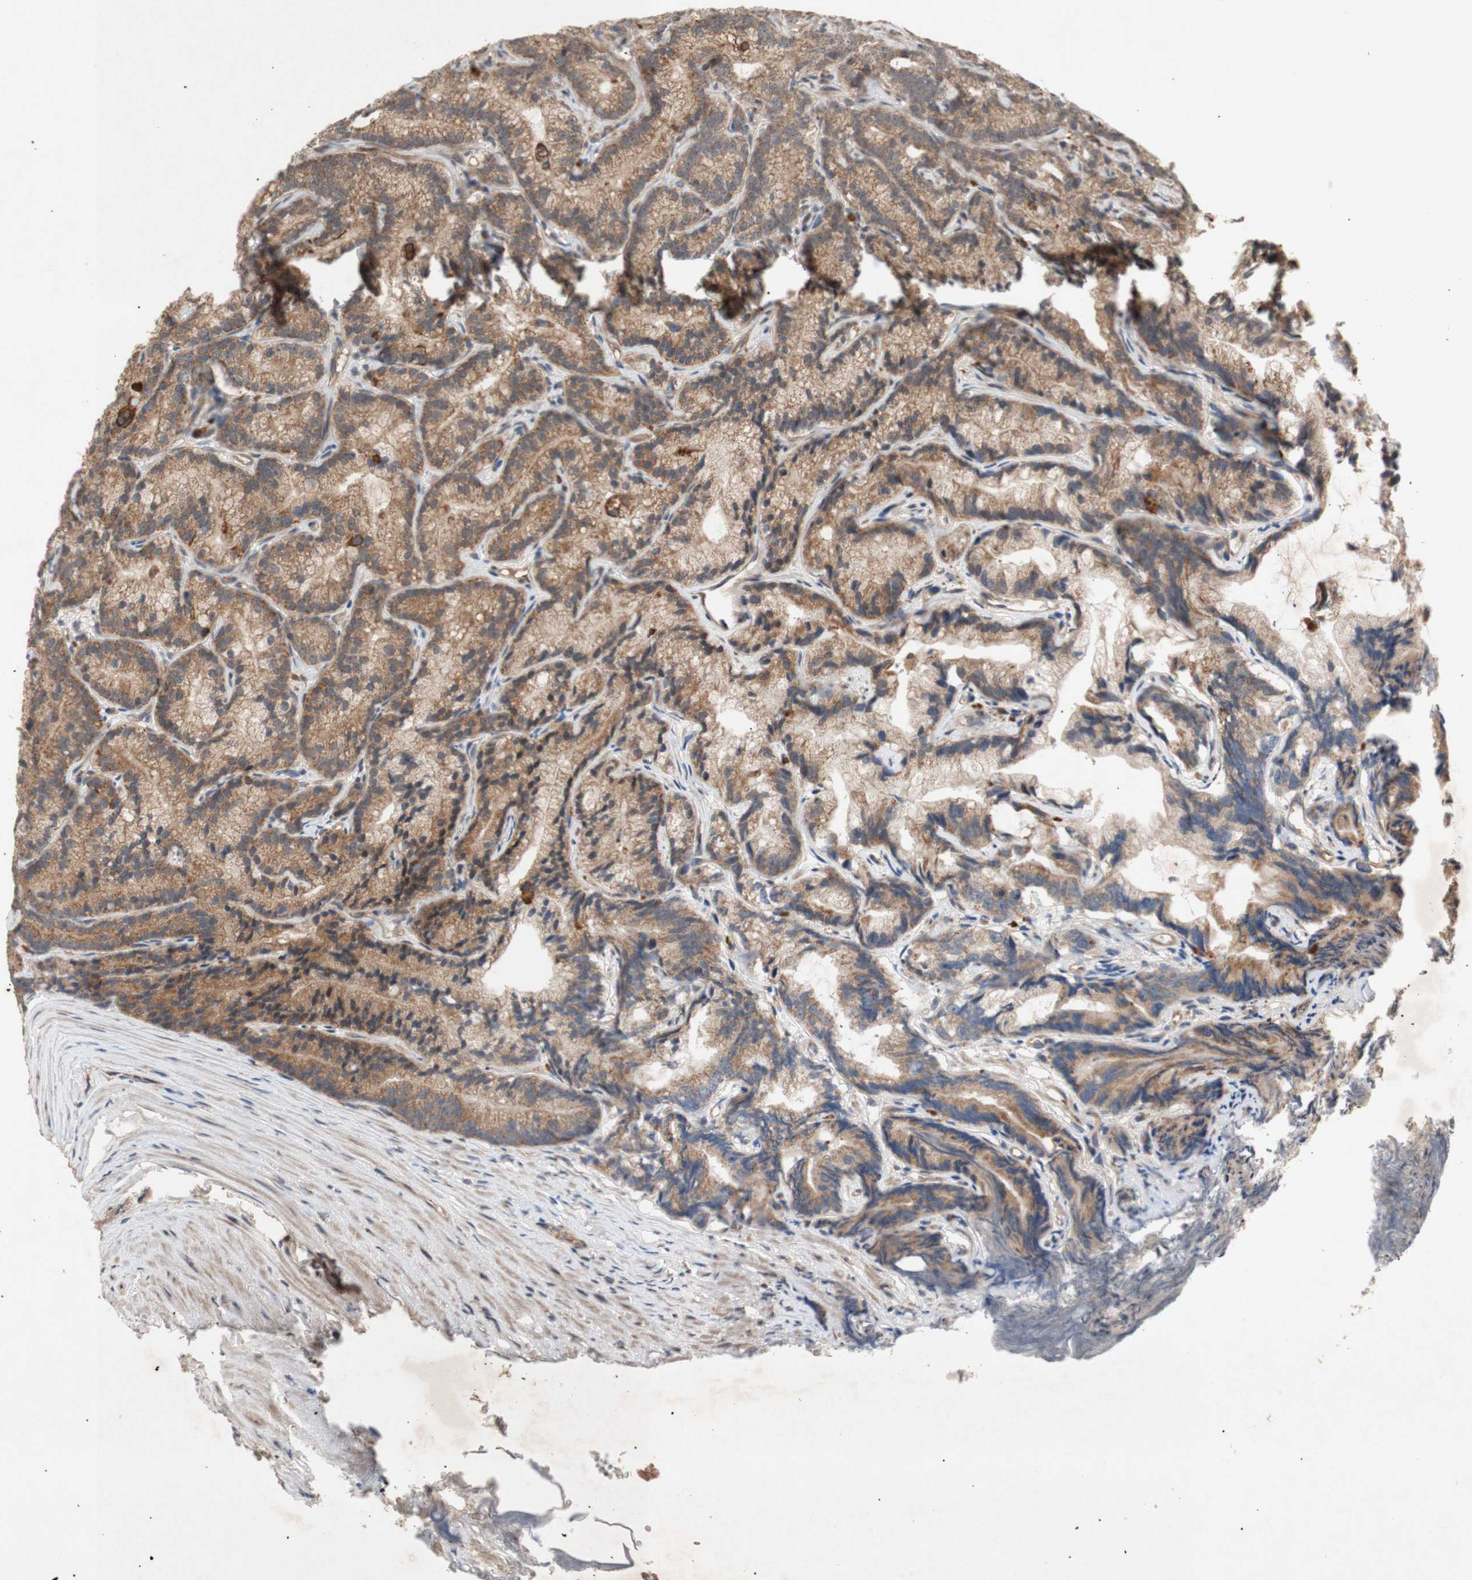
{"staining": {"intensity": "moderate", "quantity": ">75%", "location": "cytoplasmic/membranous"}, "tissue": "prostate cancer", "cell_type": "Tumor cells", "image_type": "cancer", "snomed": [{"axis": "morphology", "description": "Adenocarcinoma, Low grade"}, {"axis": "topography", "description": "Prostate"}], "caption": "Immunohistochemistry (IHC) staining of prostate cancer, which exhibits medium levels of moderate cytoplasmic/membranous expression in approximately >75% of tumor cells indicating moderate cytoplasmic/membranous protein positivity. The staining was performed using DAB (3,3'-diaminobenzidine) (brown) for protein detection and nuclei were counterstained in hematoxylin (blue).", "gene": "PKN1", "patient": {"sex": "male", "age": 89}}